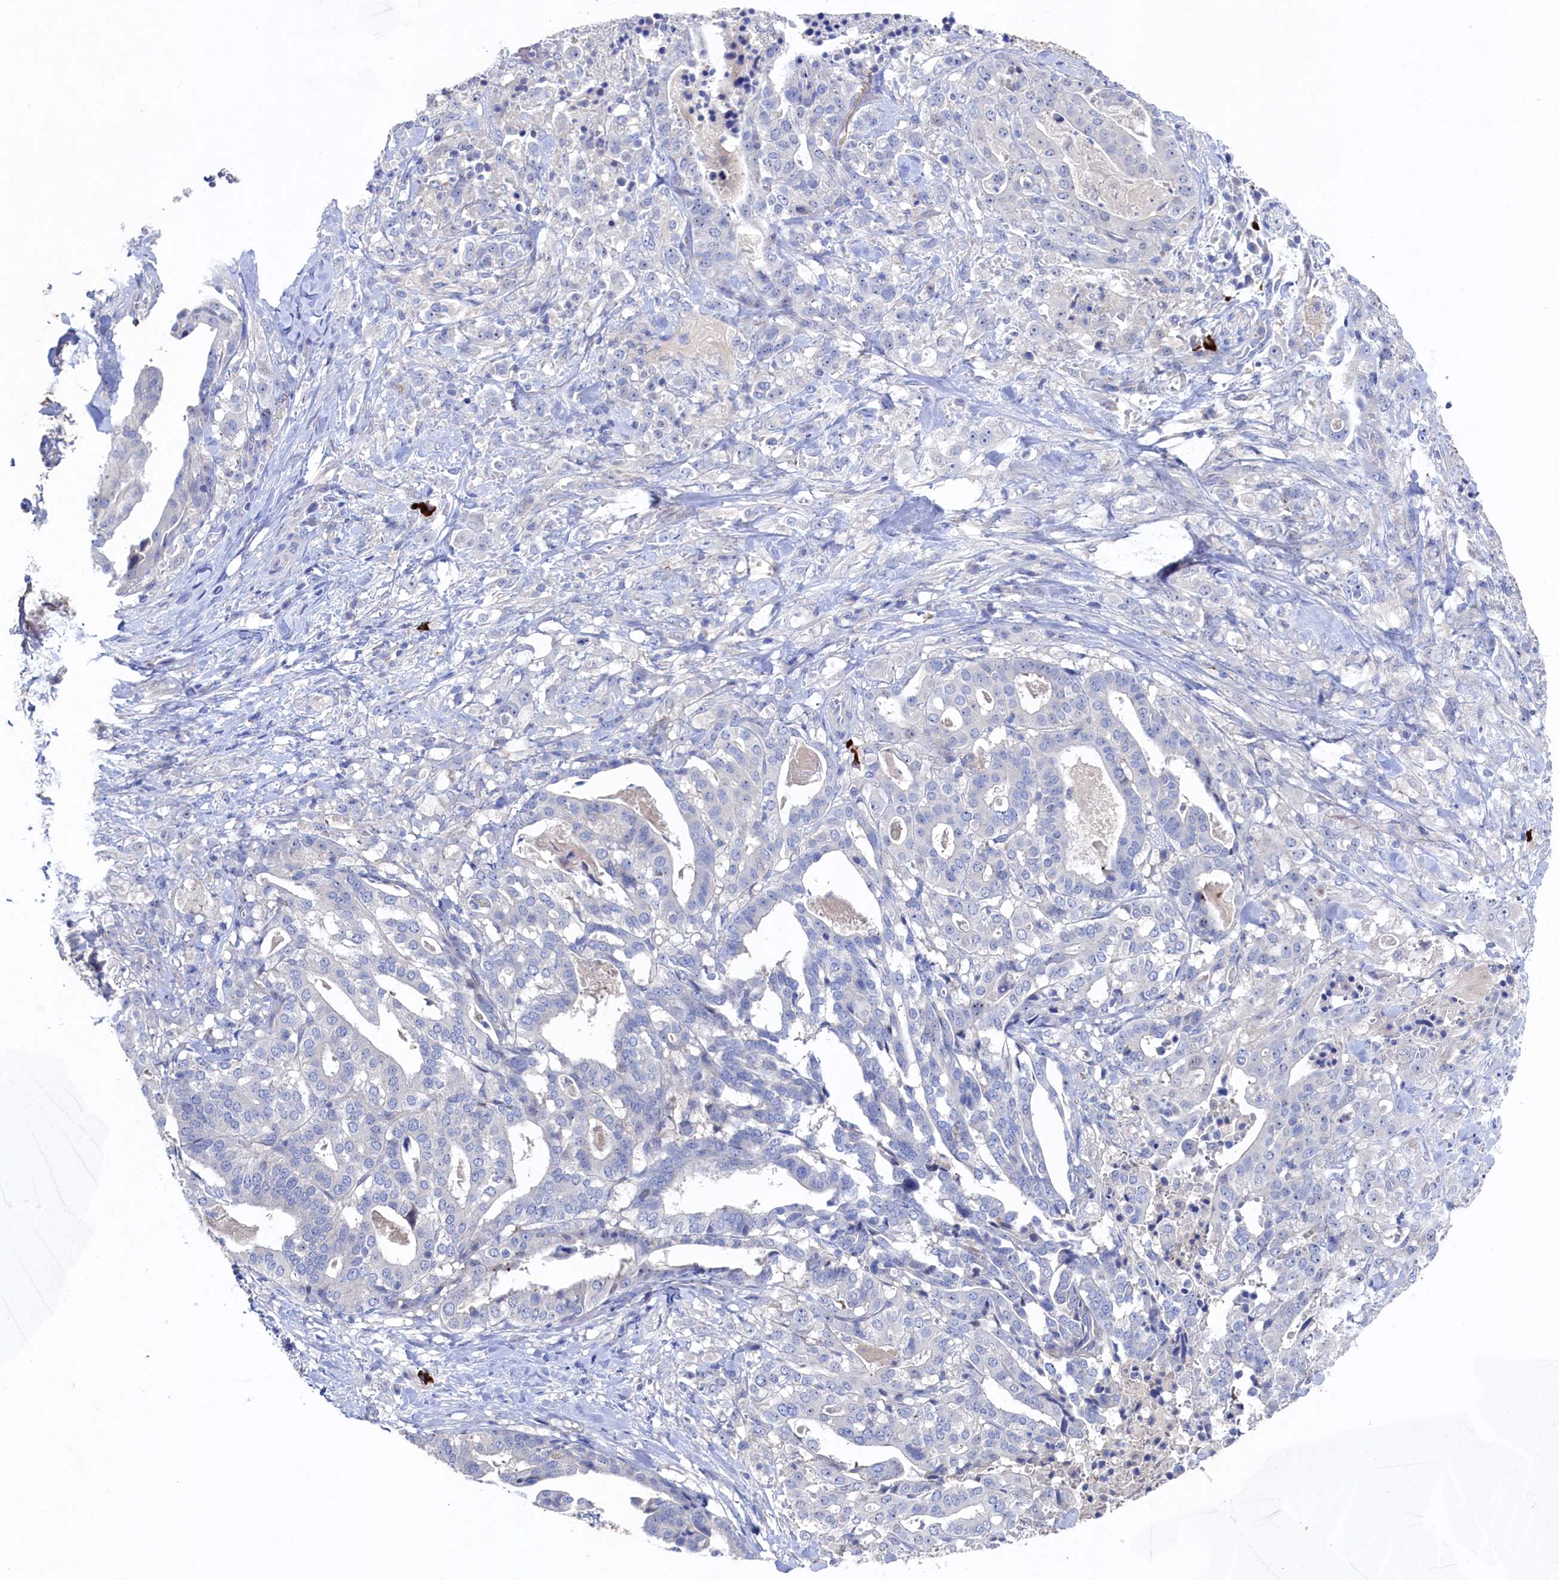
{"staining": {"intensity": "negative", "quantity": "none", "location": "none"}, "tissue": "stomach cancer", "cell_type": "Tumor cells", "image_type": "cancer", "snomed": [{"axis": "morphology", "description": "Adenocarcinoma, NOS"}, {"axis": "topography", "description": "Stomach"}], "caption": "Immunohistochemistry (IHC) micrograph of human stomach adenocarcinoma stained for a protein (brown), which displays no expression in tumor cells. Brightfield microscopy of immunohistochemistry (IHC) stained with DAB (3,3'-diaminobenzidine) (brown) and hematoxylin (blue), captured at high magnification.", "gene": "CBLIF", "patient": {"sex": "male", "age": 48}}